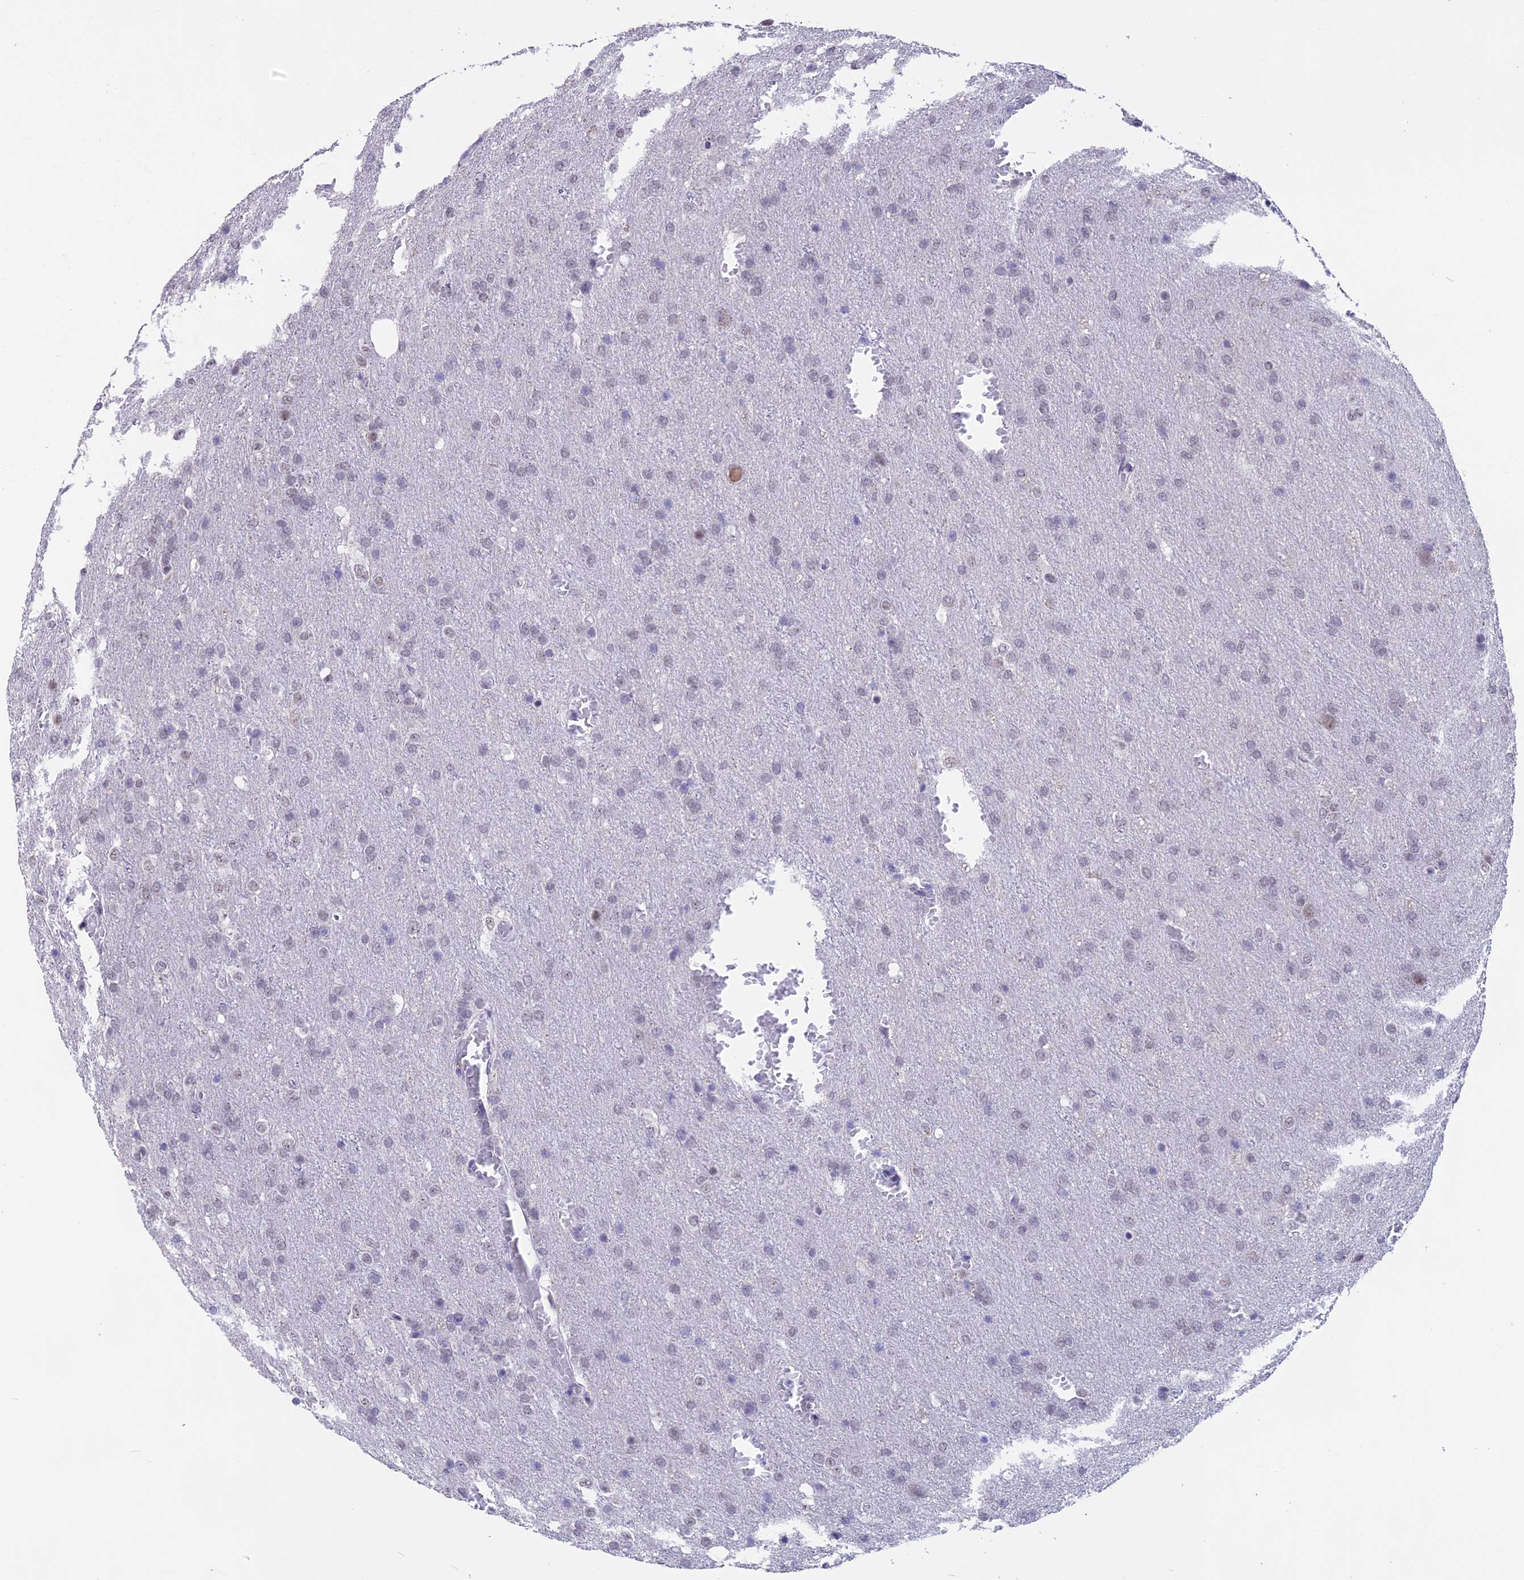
{"staining": {"intensity": "negative", "quantity": "none", "location": "none"}, "tissue": "glioma", "cell_type": "Tumor cells", "image_type": "cancer", "snomed": [{"axis": "morphology", "description": "Glioma, malignant, High grade"}, {"axis": "topography", "description": "Brain"}], "caption": "An image of human malignant high-grade glioma is negative for staining in tumor cells. The staining was performed using DAB to visualize the protein expression in brown, while the nuclei were stained in blue with hematoxylin (Magnification: 20x).", "gene": "SETD2", "patient": {"sex": "female", "age": 74}}